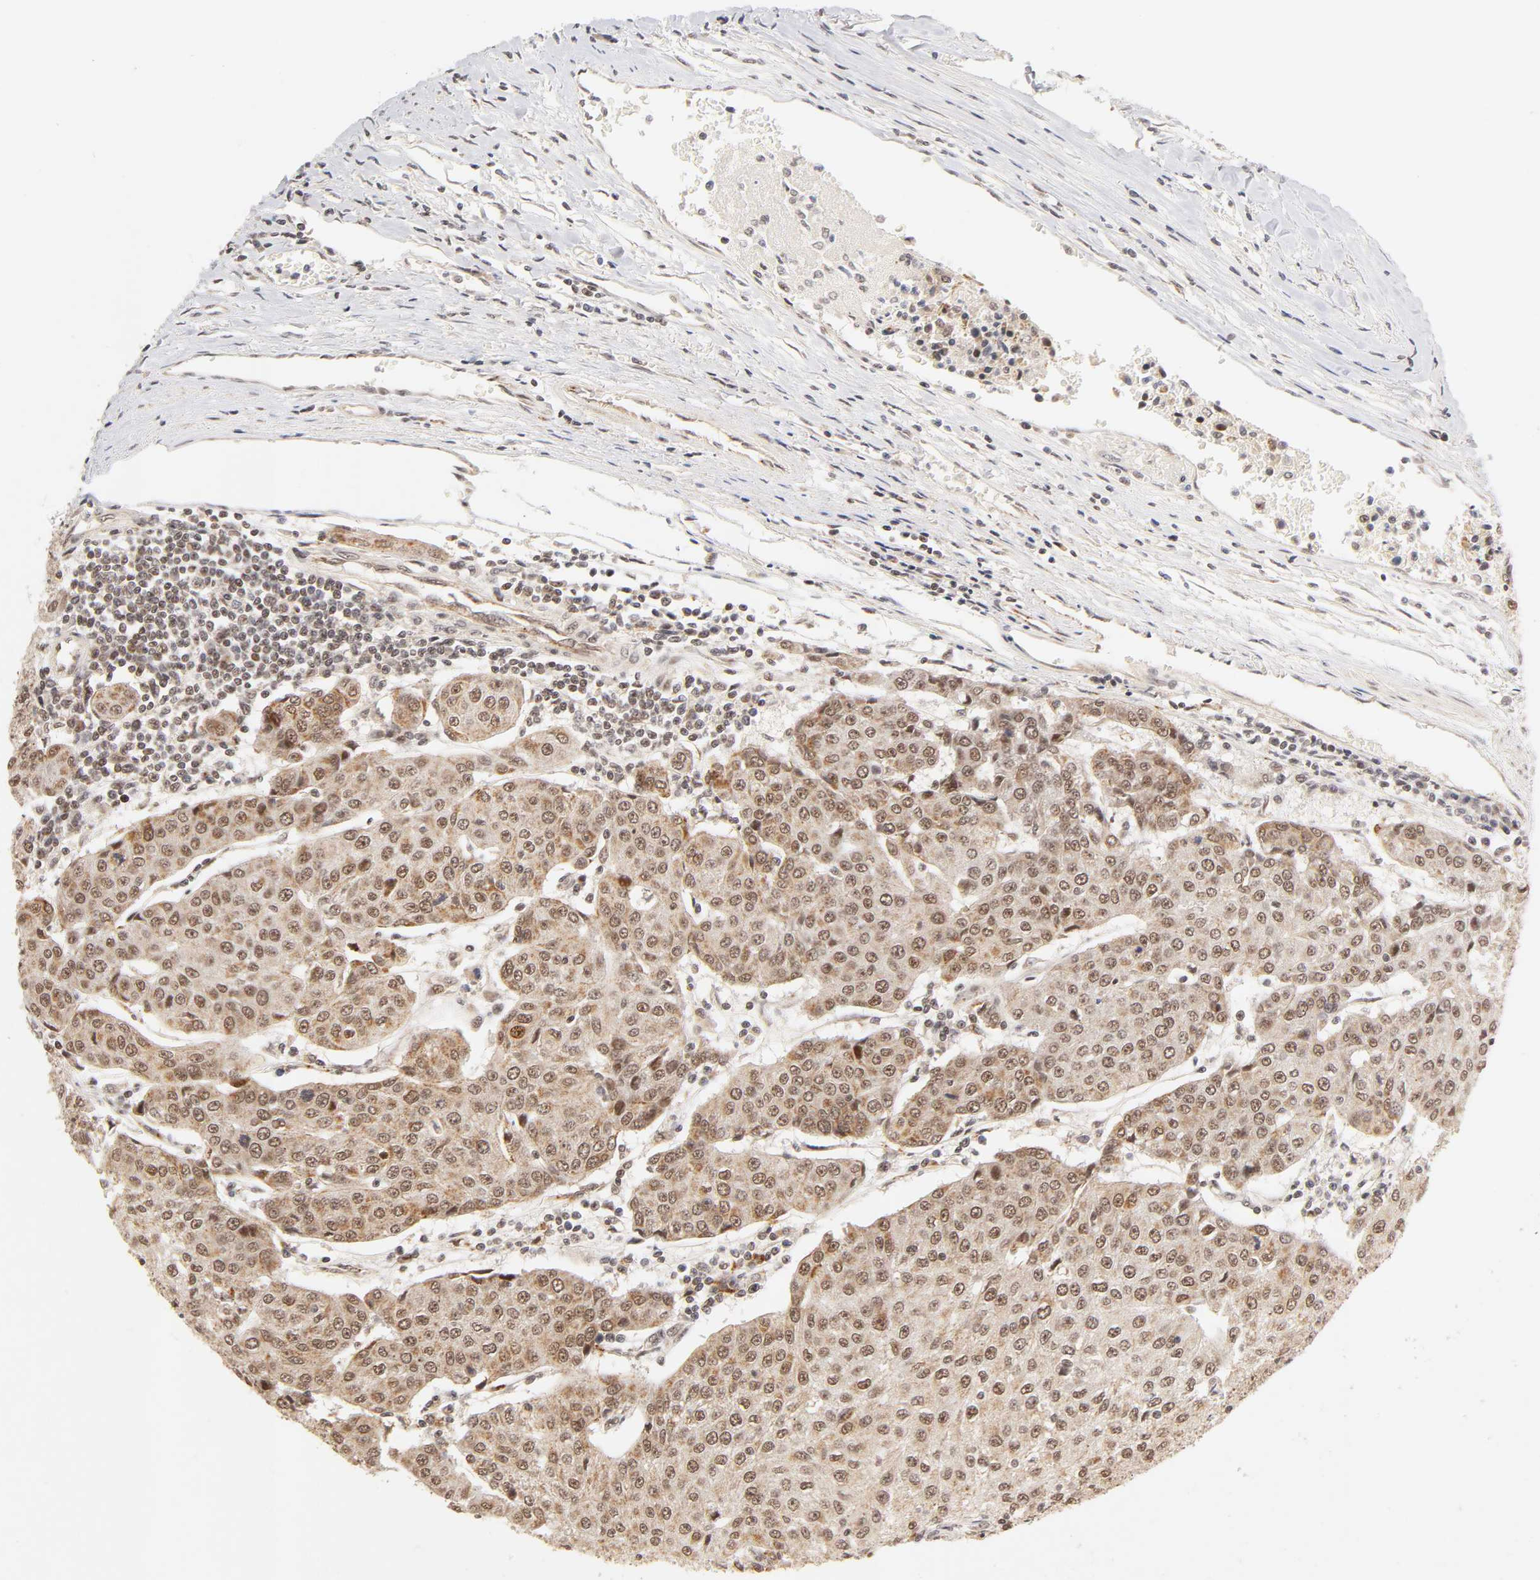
{"staining": {"intensity": "strong", "quantity": ">75%", "location": "cytoplasmic/membranous,nuclear"}, "tissue": "urothelial cancer", "cell_type": "Tumor cells", "image_type": "cancer", "snomed": [{"axis": "morphology", "description": "Urothelial carcinoma, High grade"}, {"axis": "topography", "description": "Urinary bladder"}], "caption": "A high-resolution micrograph shows IHC staining of urothelial carcinoma (high-grade), which displays strong cytoplasmic/membranous and nuclear staining in approximately >75% of tumor cells. The staining was performed using DAB to visualize the protein expression in brown, while the nuclei were stained in blue with hematoxylin (Magnification: 20x).", "gene": "TAF10", "patient": {"sex": "female", "age": 85}}